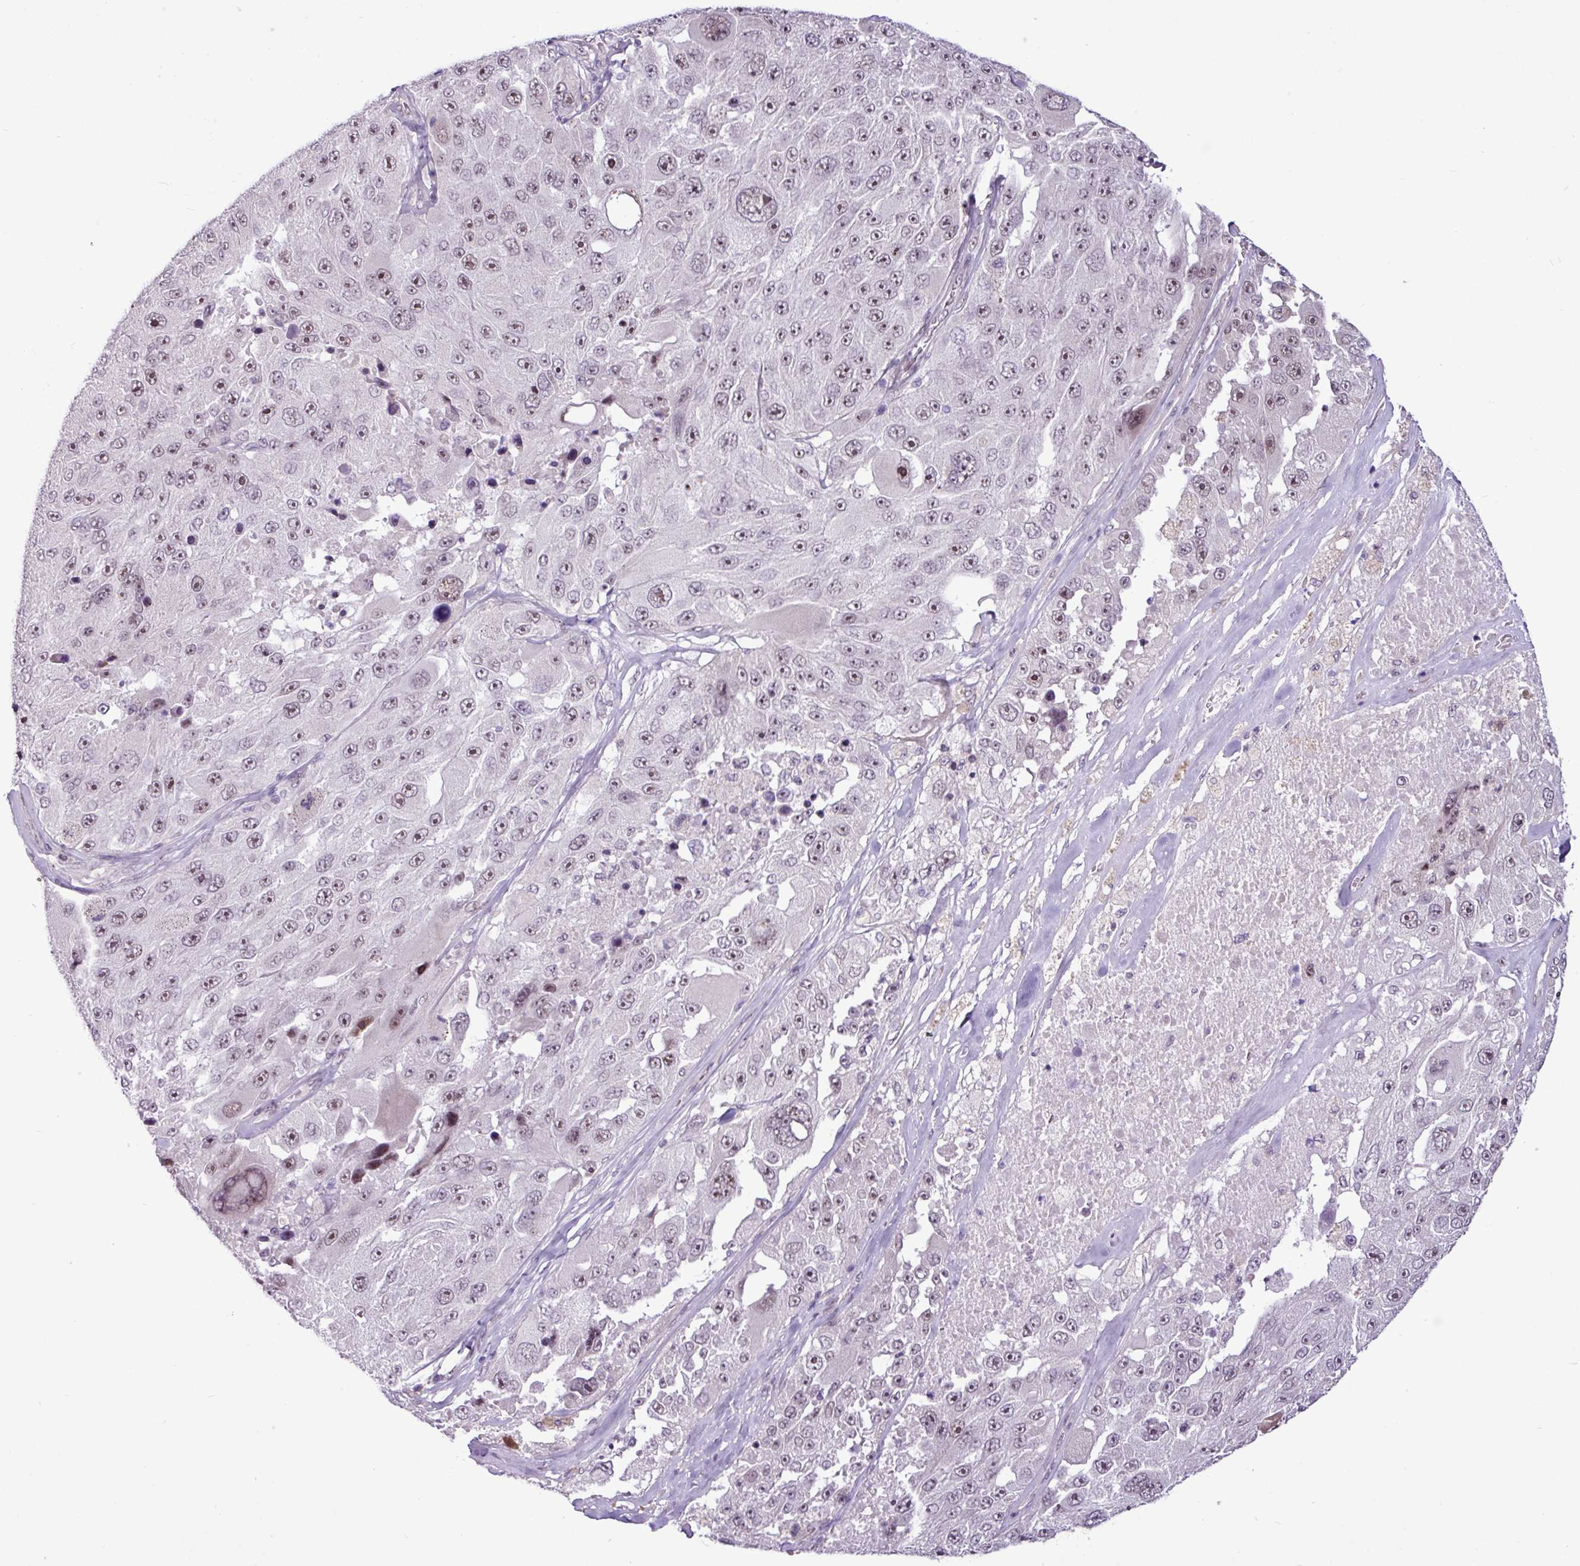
{"staining": {"intensity": "weak", "quantity": ">75%", "location": "nuclear"}, "tissue": "melanoma", "cell_type": "Tumor cells", "image_type": "cancer", "snomed": [{"axis": "morphology", "description": "Malignant melanoma, Metastatic site"}, {"axis": "topography", "description": "Lymph node"}], "caption": "The photomicrograph demonstrates a brown stain indicating the presence of a protein in the nuclear of tumor cells in melanoma.", "gene": "UTP18", "patient": {"sex": "male", "age": 62}}